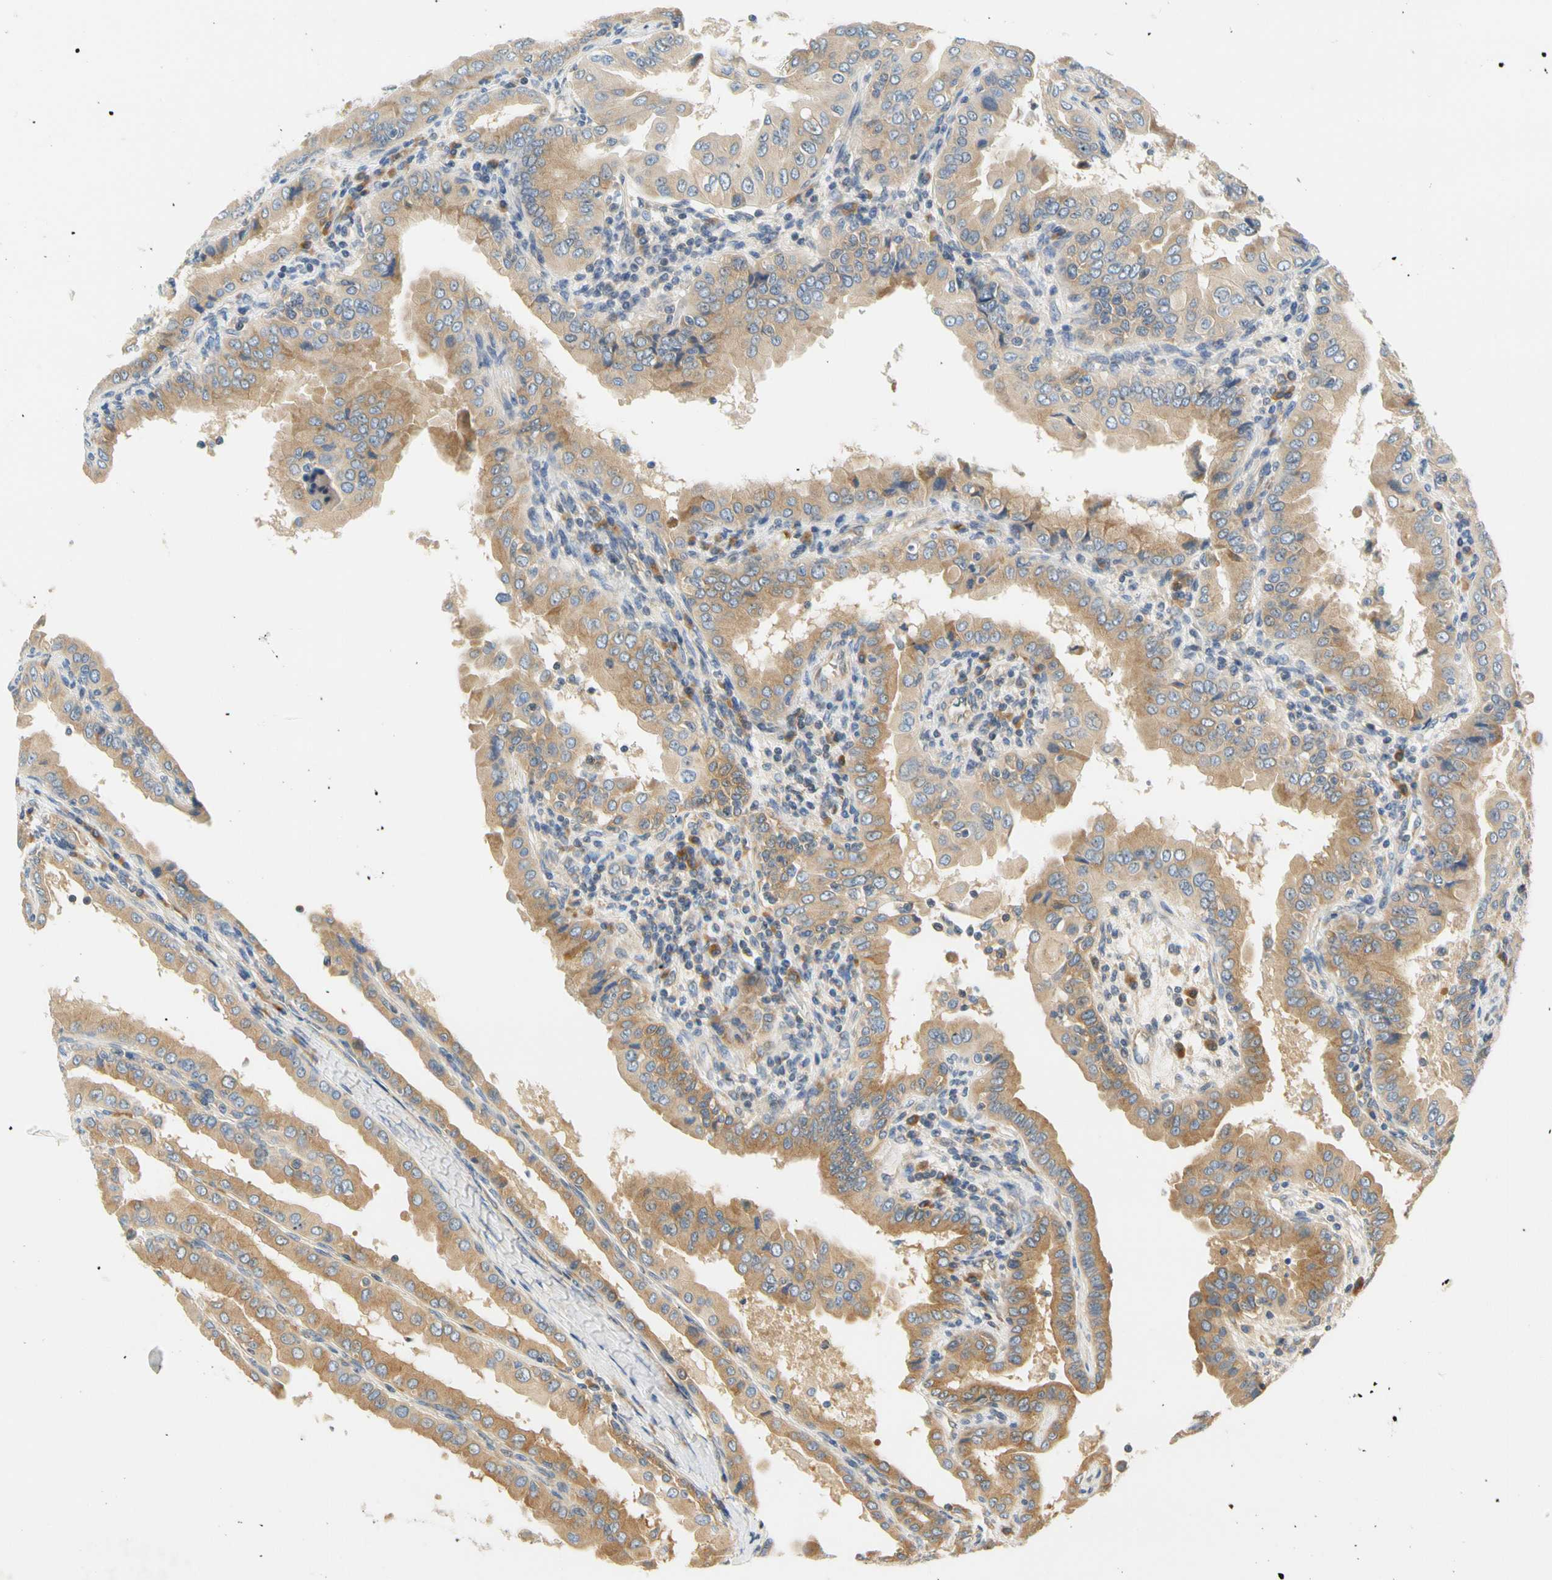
{"staining": {"intensity": "weak", "quantity": ">75%", "location": "cytoplasmic/membranous"}, "tissue": "thyroid cancer", "cell_type": "Tumor cells", "image_type": "cancer", "snomed": [{"axis": "morphology", "description": "Papillary adenocarcinoma, NOS"}, {"axis": "topography", "description": "Thyroid gland"}], "caption": "Approximately >75% of tumor cells in human thyroid papillary adenocarcinoma reveal weak cytoplasmic/membranous protein staining as visualized by brown immunohistochemical staining.", "gene": "LRRC47", "patient": {"sex": "male", "age": 33}}